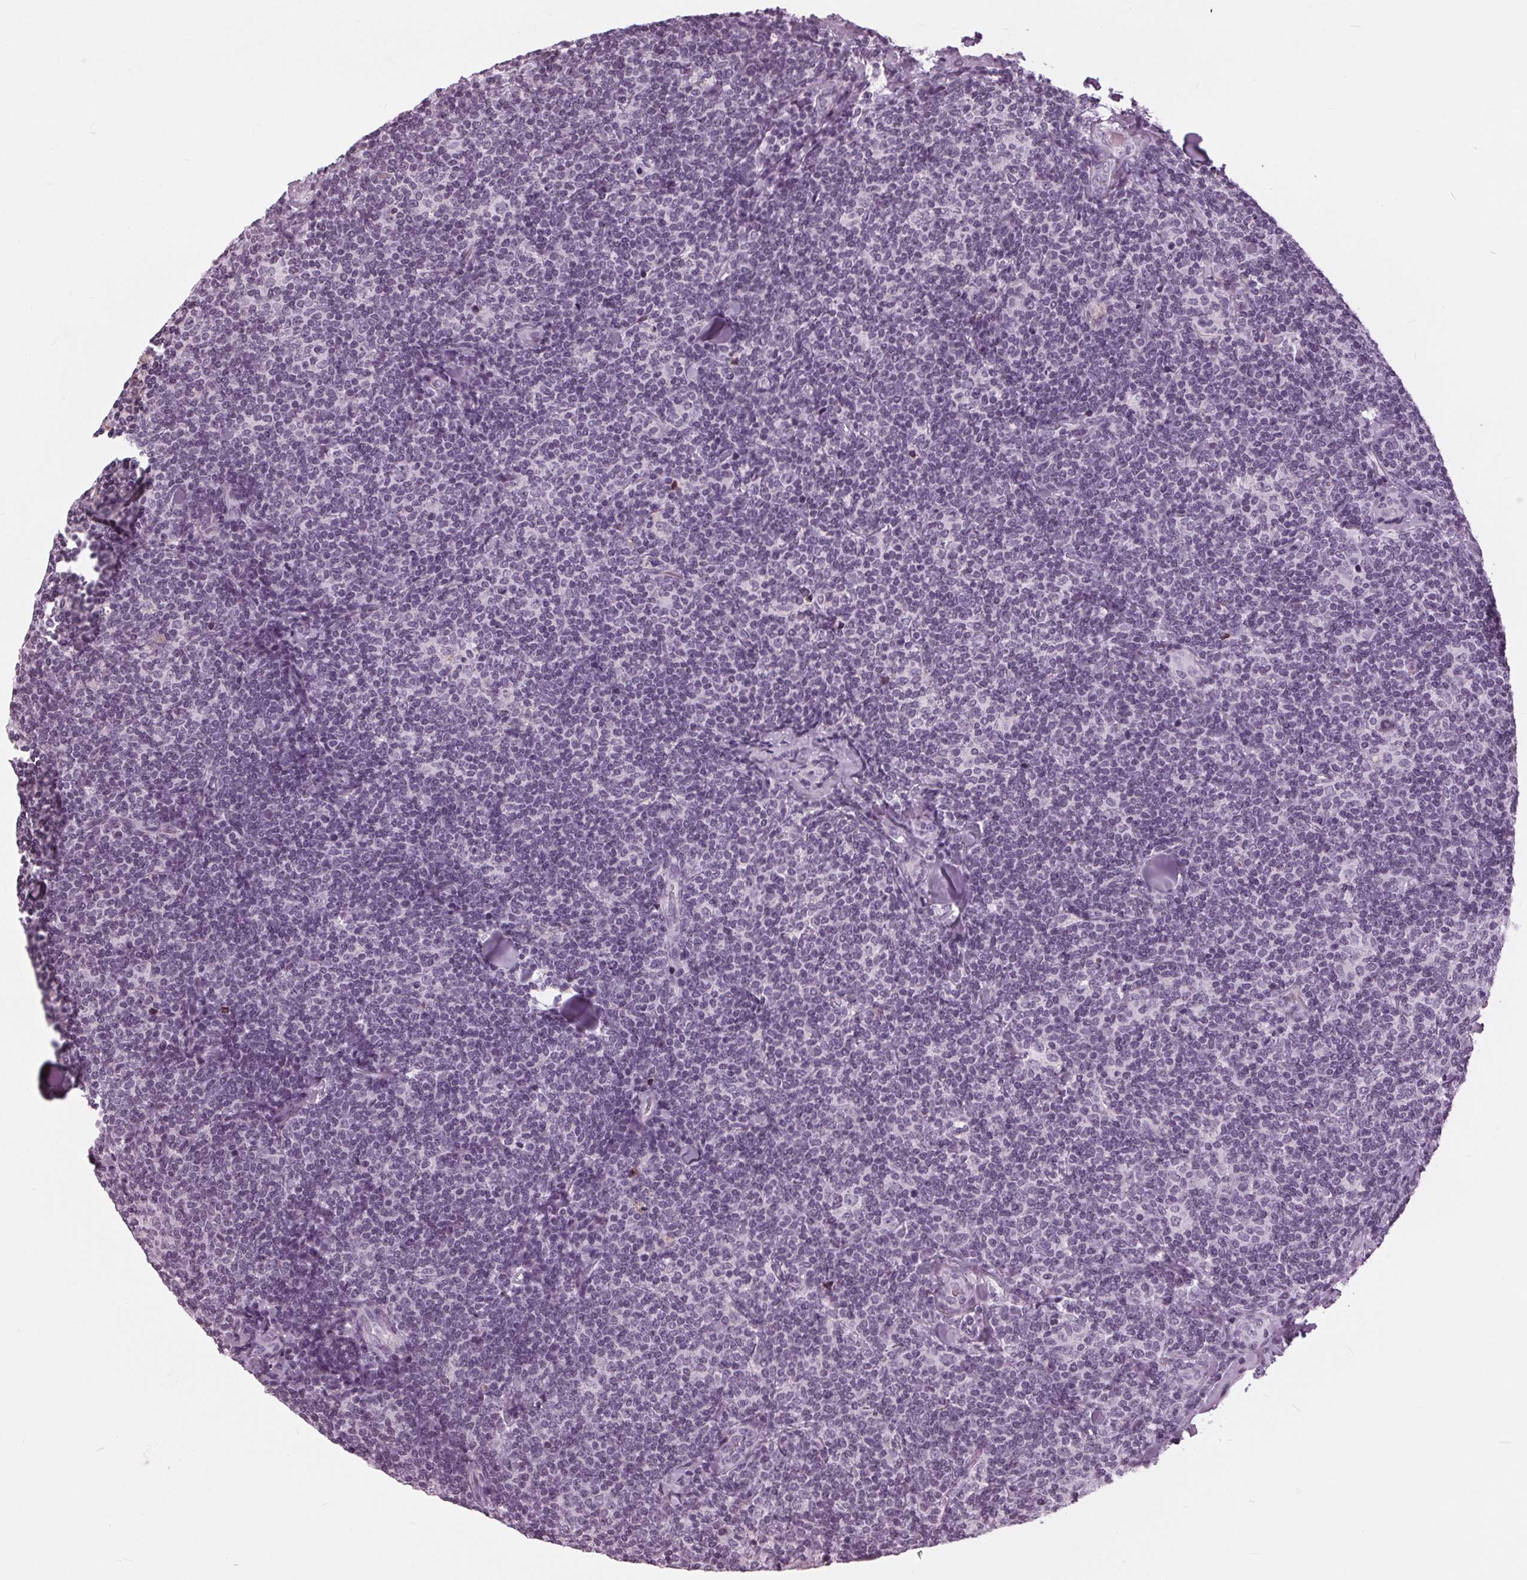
{"staining": {"intensity": "negative", "quantity": "none", "location": "none"}, "tissue": "lymphoma", "cell_type": "Tumor cells", "image_type": "cancer", "snomed": [{"axis": "morphology", "description": "Malignant lymphoma, non-Hodgkin's type, Low grade"}, {"axis": "topography", "description": "Lymph node"}], "caption": "Malignant lymphoma, non-Hodgkin's type (low-grade) was stained to show a protein in brown. There is no significant positivity in tumor cells.", "gene": "SLC9A4", "patient": {"sex": "female", "age": 56}}